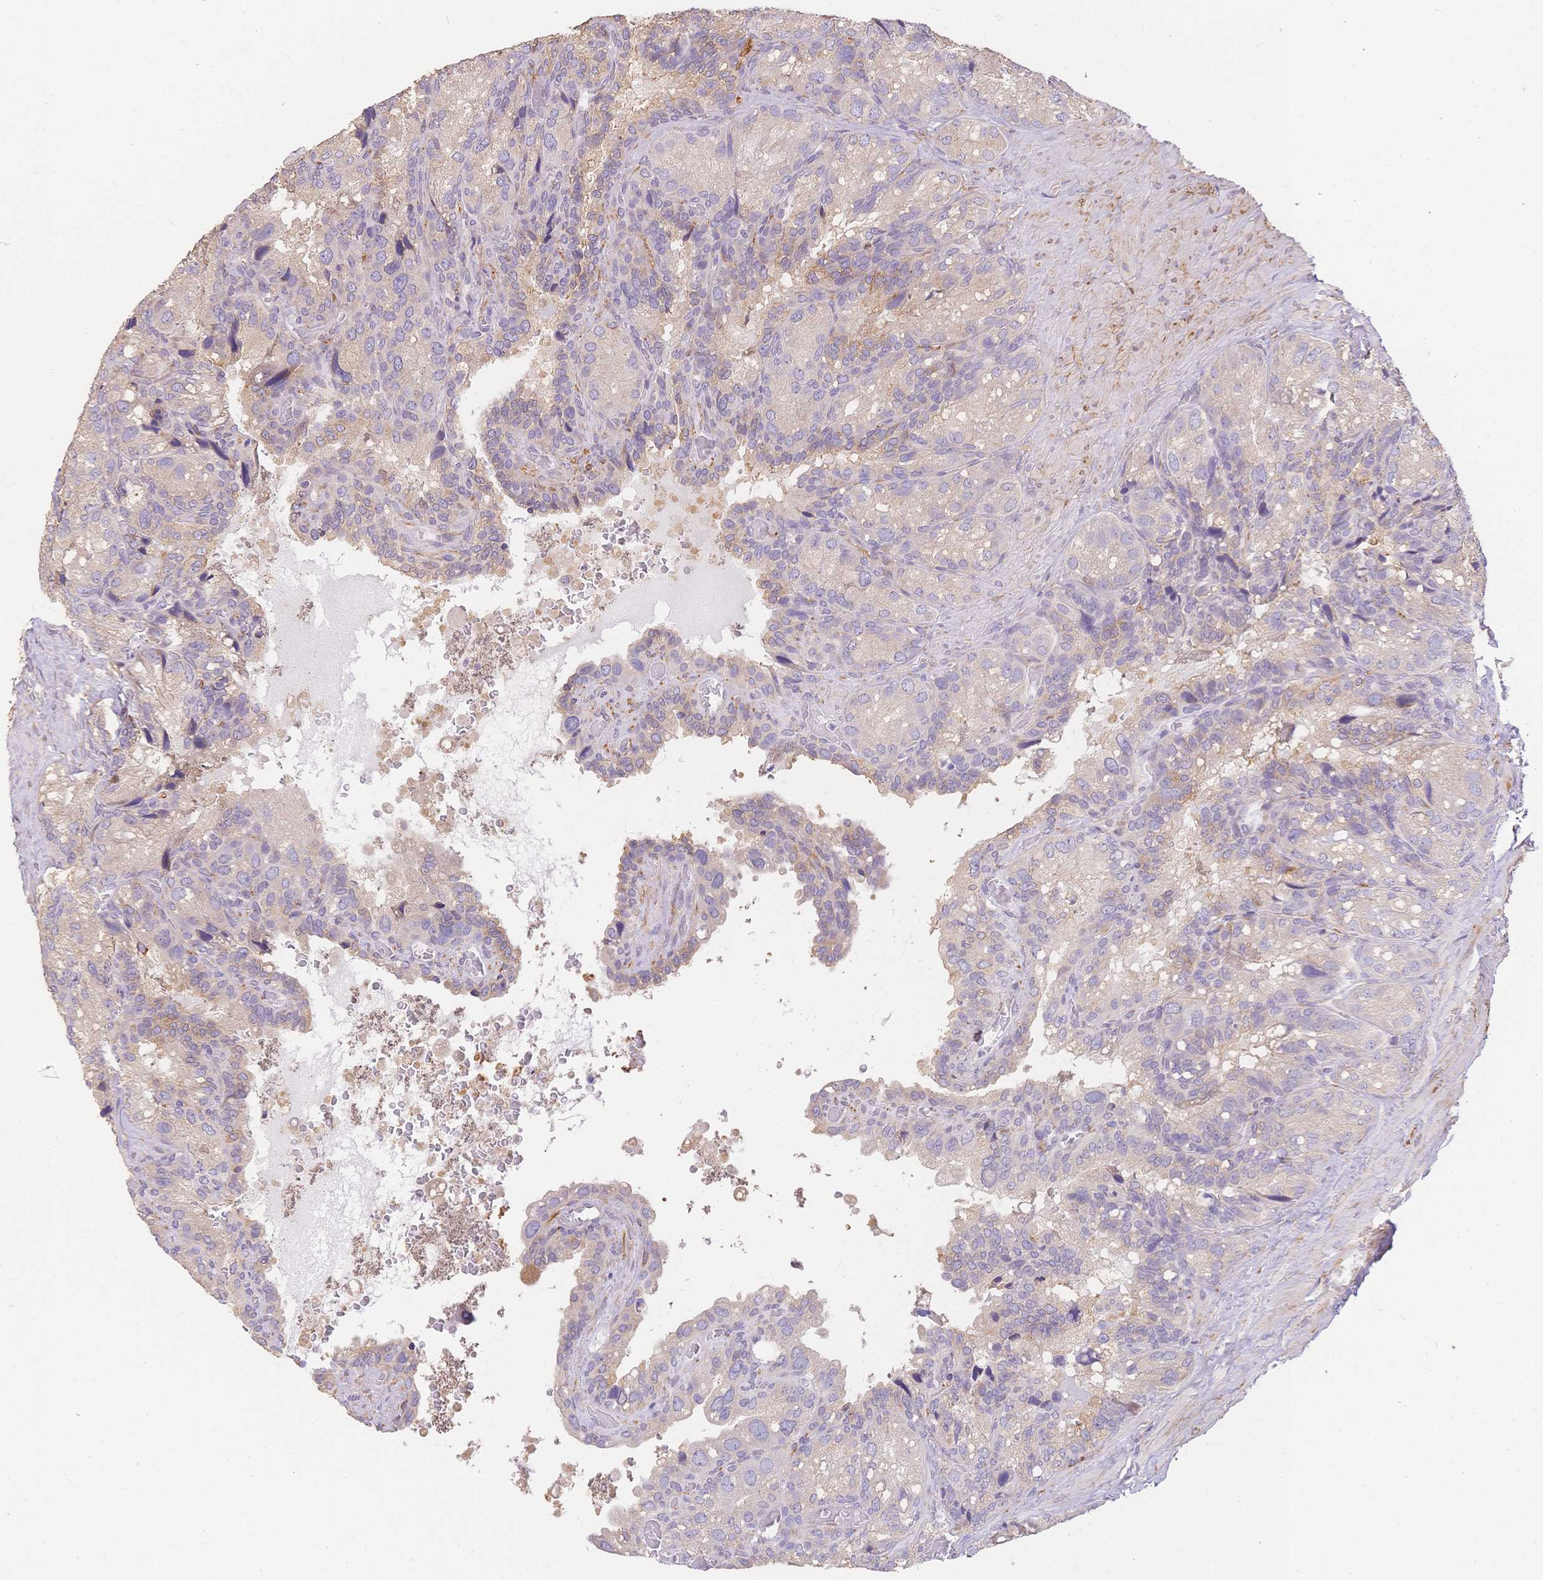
{"staining": {"intensity": "weak", "quantity": "25%-75%", "location": "cytoplasmic/membranous"}, "tissue": "seminal vesicle", "cell_type": "Glandular cells", "image_type": "normal", "snomed": [{"axis": "morphology", "description": "Normal tissue, NOS"}, {"axis": "topography", "description": "Seminal veicle"}], "caption": "Human seminal vesicle stained with a brown dye exhibits weak cytoplasmic/membranous positive expression in about 25%-75% of glandular cells.", "gene": "HS3ST5", "patient": {"sex": "male", "age": 60}}